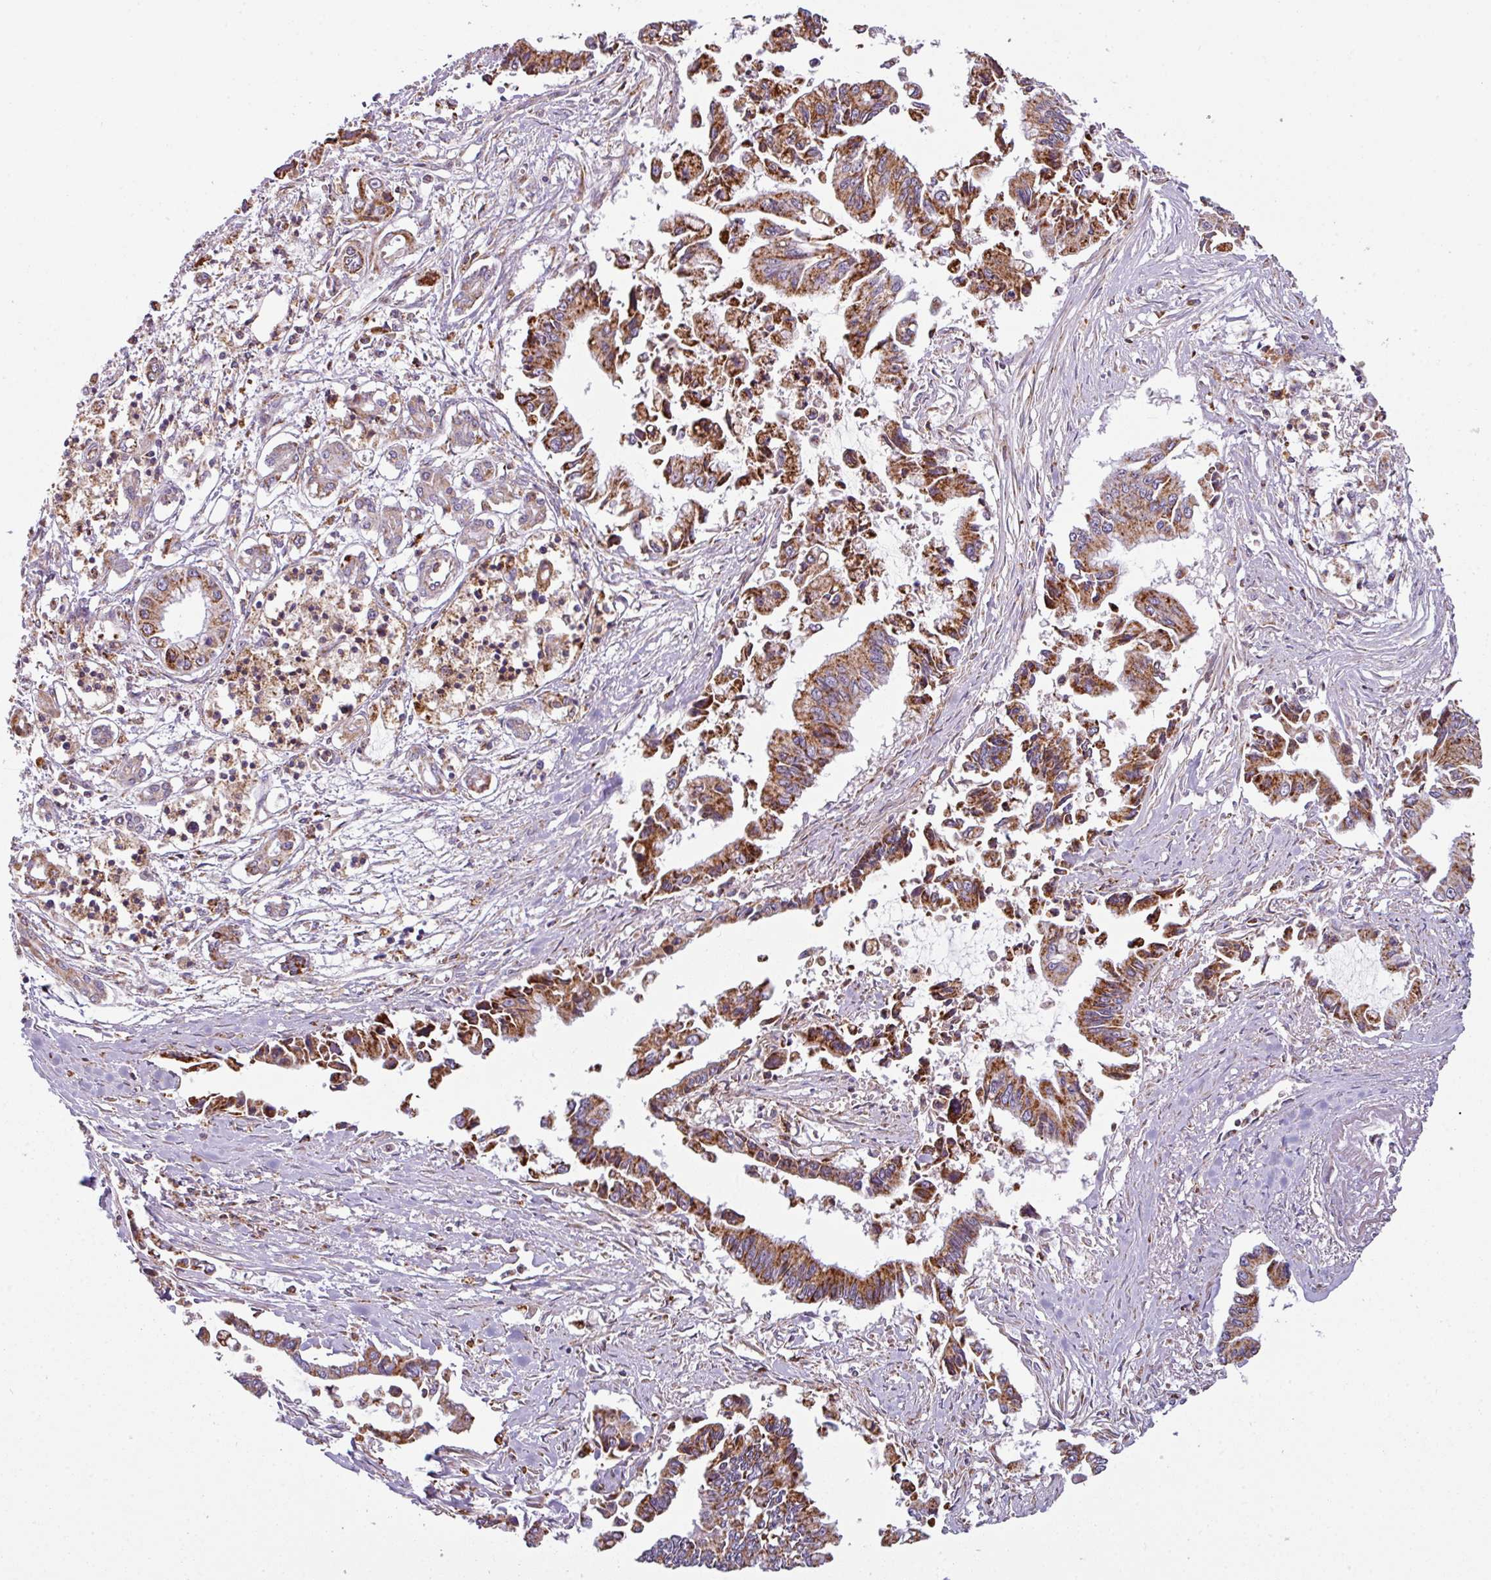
{"staining": {"intensity": "strong", "quantity": ">75%", "location": "cytoplasmic/membranous"}, "tissue": "pancreatic cancer", "cell_type": "Tumor cells", "image_type": "cancer", "snomed": [{"axis": "morphology", "description": "Adenocarcinoma, NOS"}, {"axis": "topography", "description": "Pancreas"}], "caption": "Immunohistochemistry (IHC) of pancreatic cancer (adenocarcinoma) displays high levels of strong cytoplasmic/membranous expression in about >75% of tumor cells.", "gene": "SQOR", "patient": {"sex": "male", "age": 84}}